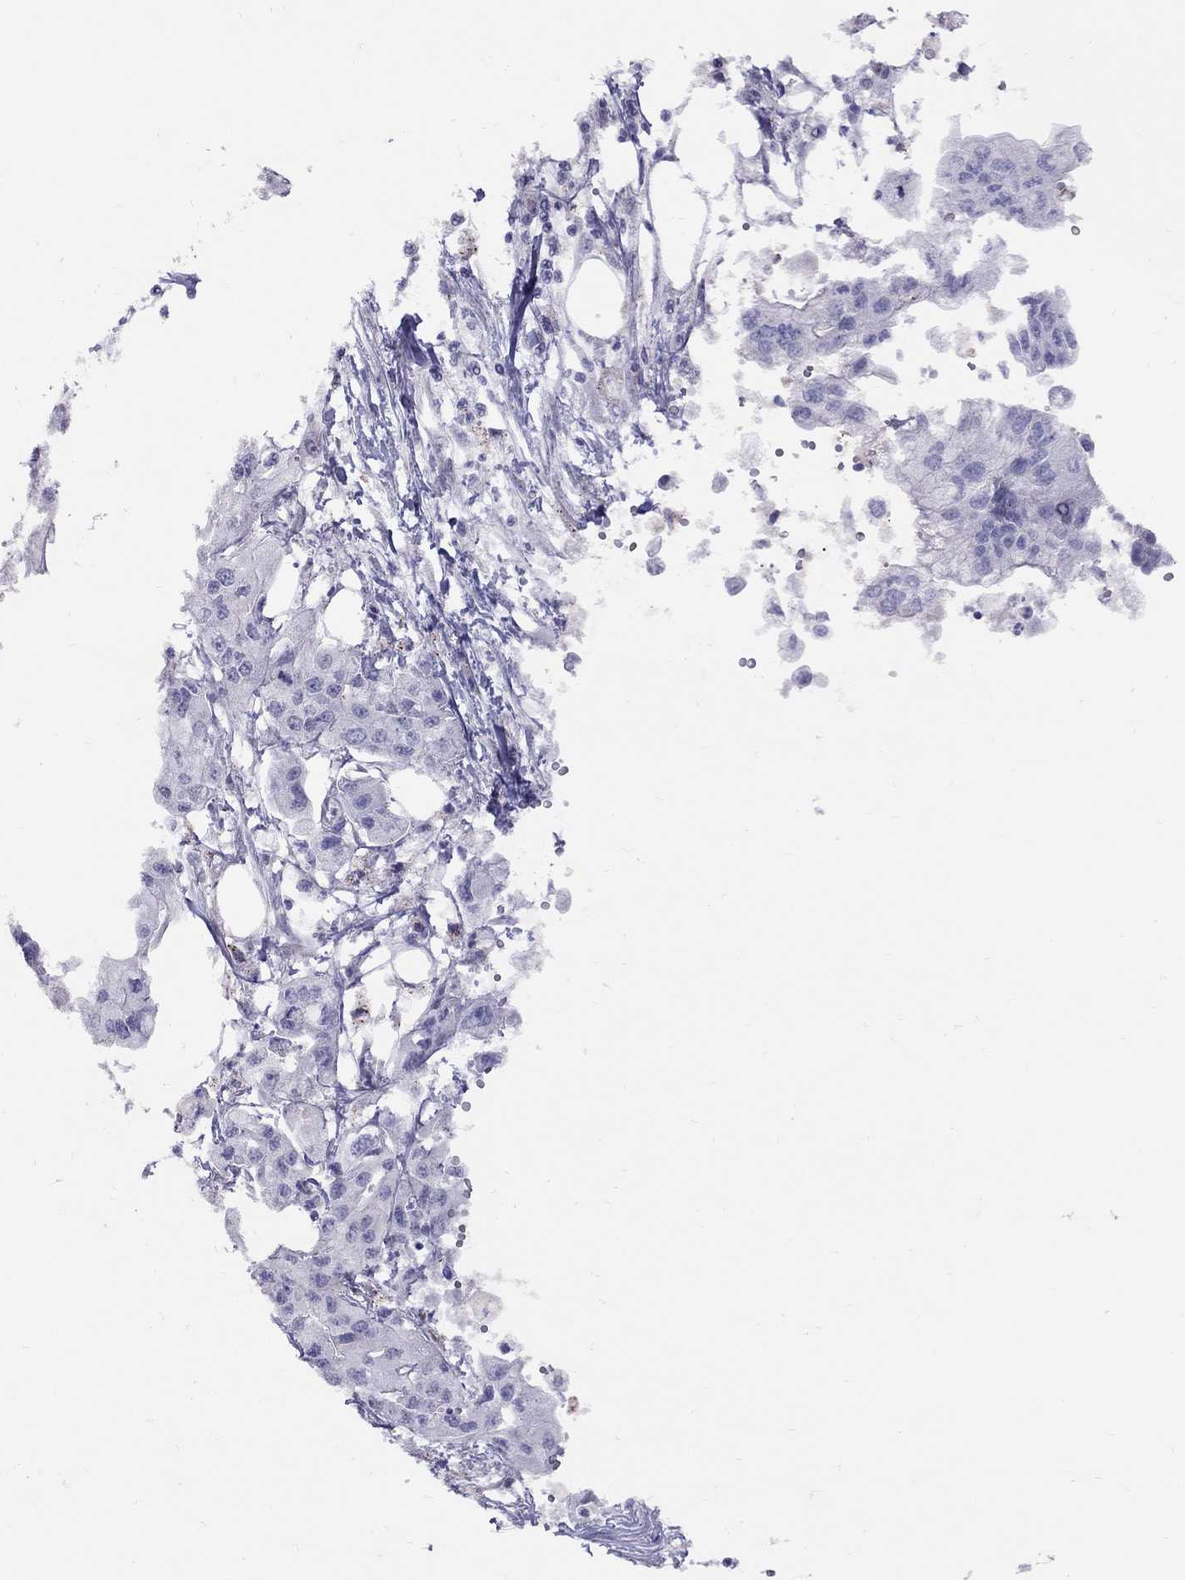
{"staining": {"intensity": "negative", "quantity": "none", "location": "none"}, "tissue": "pancreatic cancer", "cell_type": "Tumor cells", "image_type": "cancer", "snomed": [{"axis": "morphology", "description": "Adenocarcinoma, NOS"}, {"axis": "topography", "description": "Pancreas"}], "caption": "A high-resolution histopathology image shows immunohistochemistry staining of adenocarcinoma (pancreatic), which reveals no significant positivity in tumor cells.", "gene": "MAGEB4", "patient": {"sex": "male", "age": 70}}